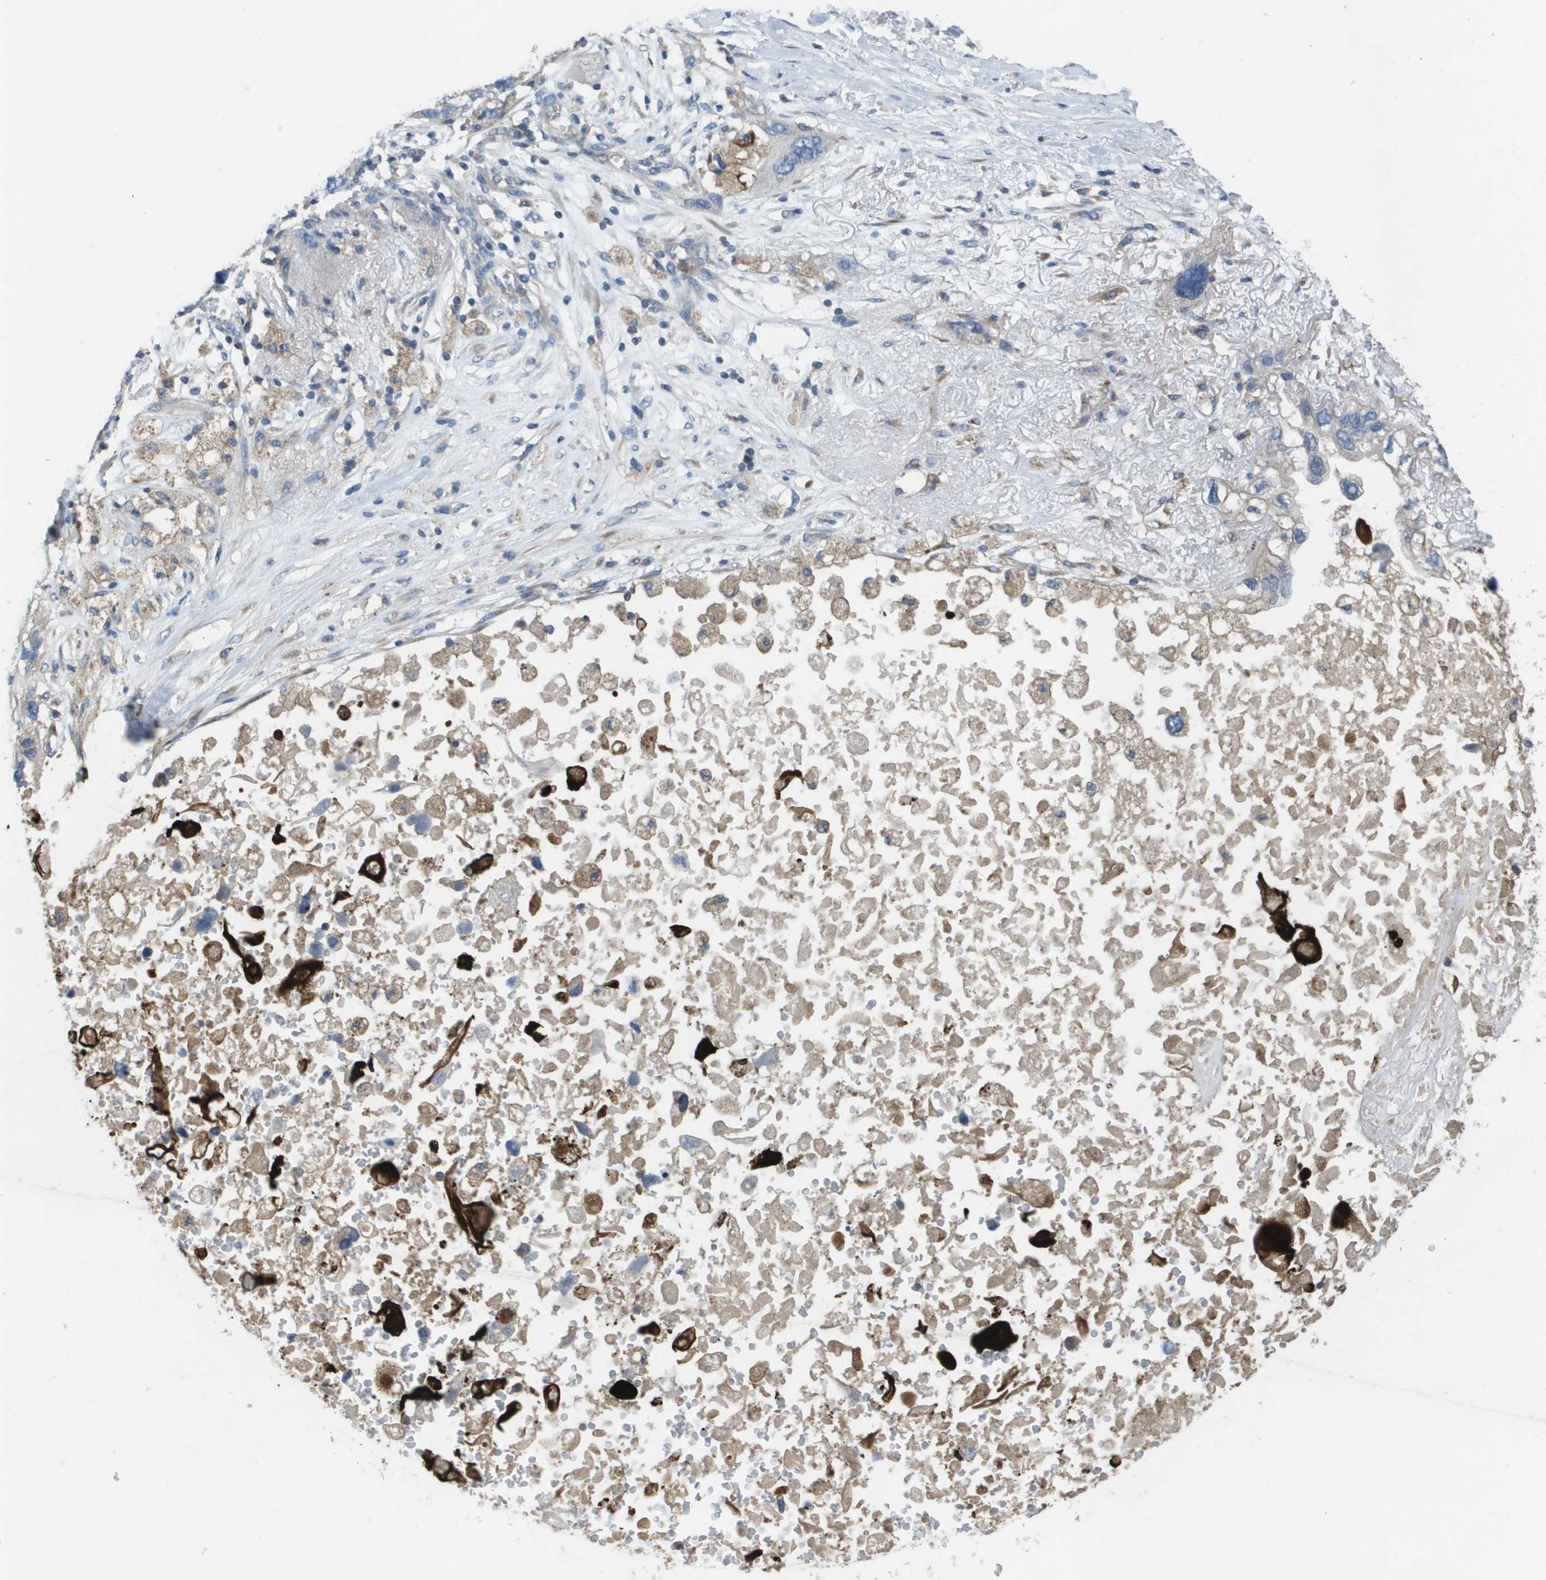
{"staining": {"intensity": "negative", "quantity": "none", "location": "none"}, "tissue": "lung cancer", "cell_type": "Tumor cells", "image_type": "cancer", "snomed": [{"axis": "morphology", "description": "Squamous cell carcinoma, NOS"}, {"axis": "topography", "description": "Lung"}], "caption": "Immunohistochemistry (IHC) of lung cancer (squamous cell carcinoma) reveals no positivity in tumor cells.", "gene": "CLCA4", "patient": {"sex": "female", "age": 73}}